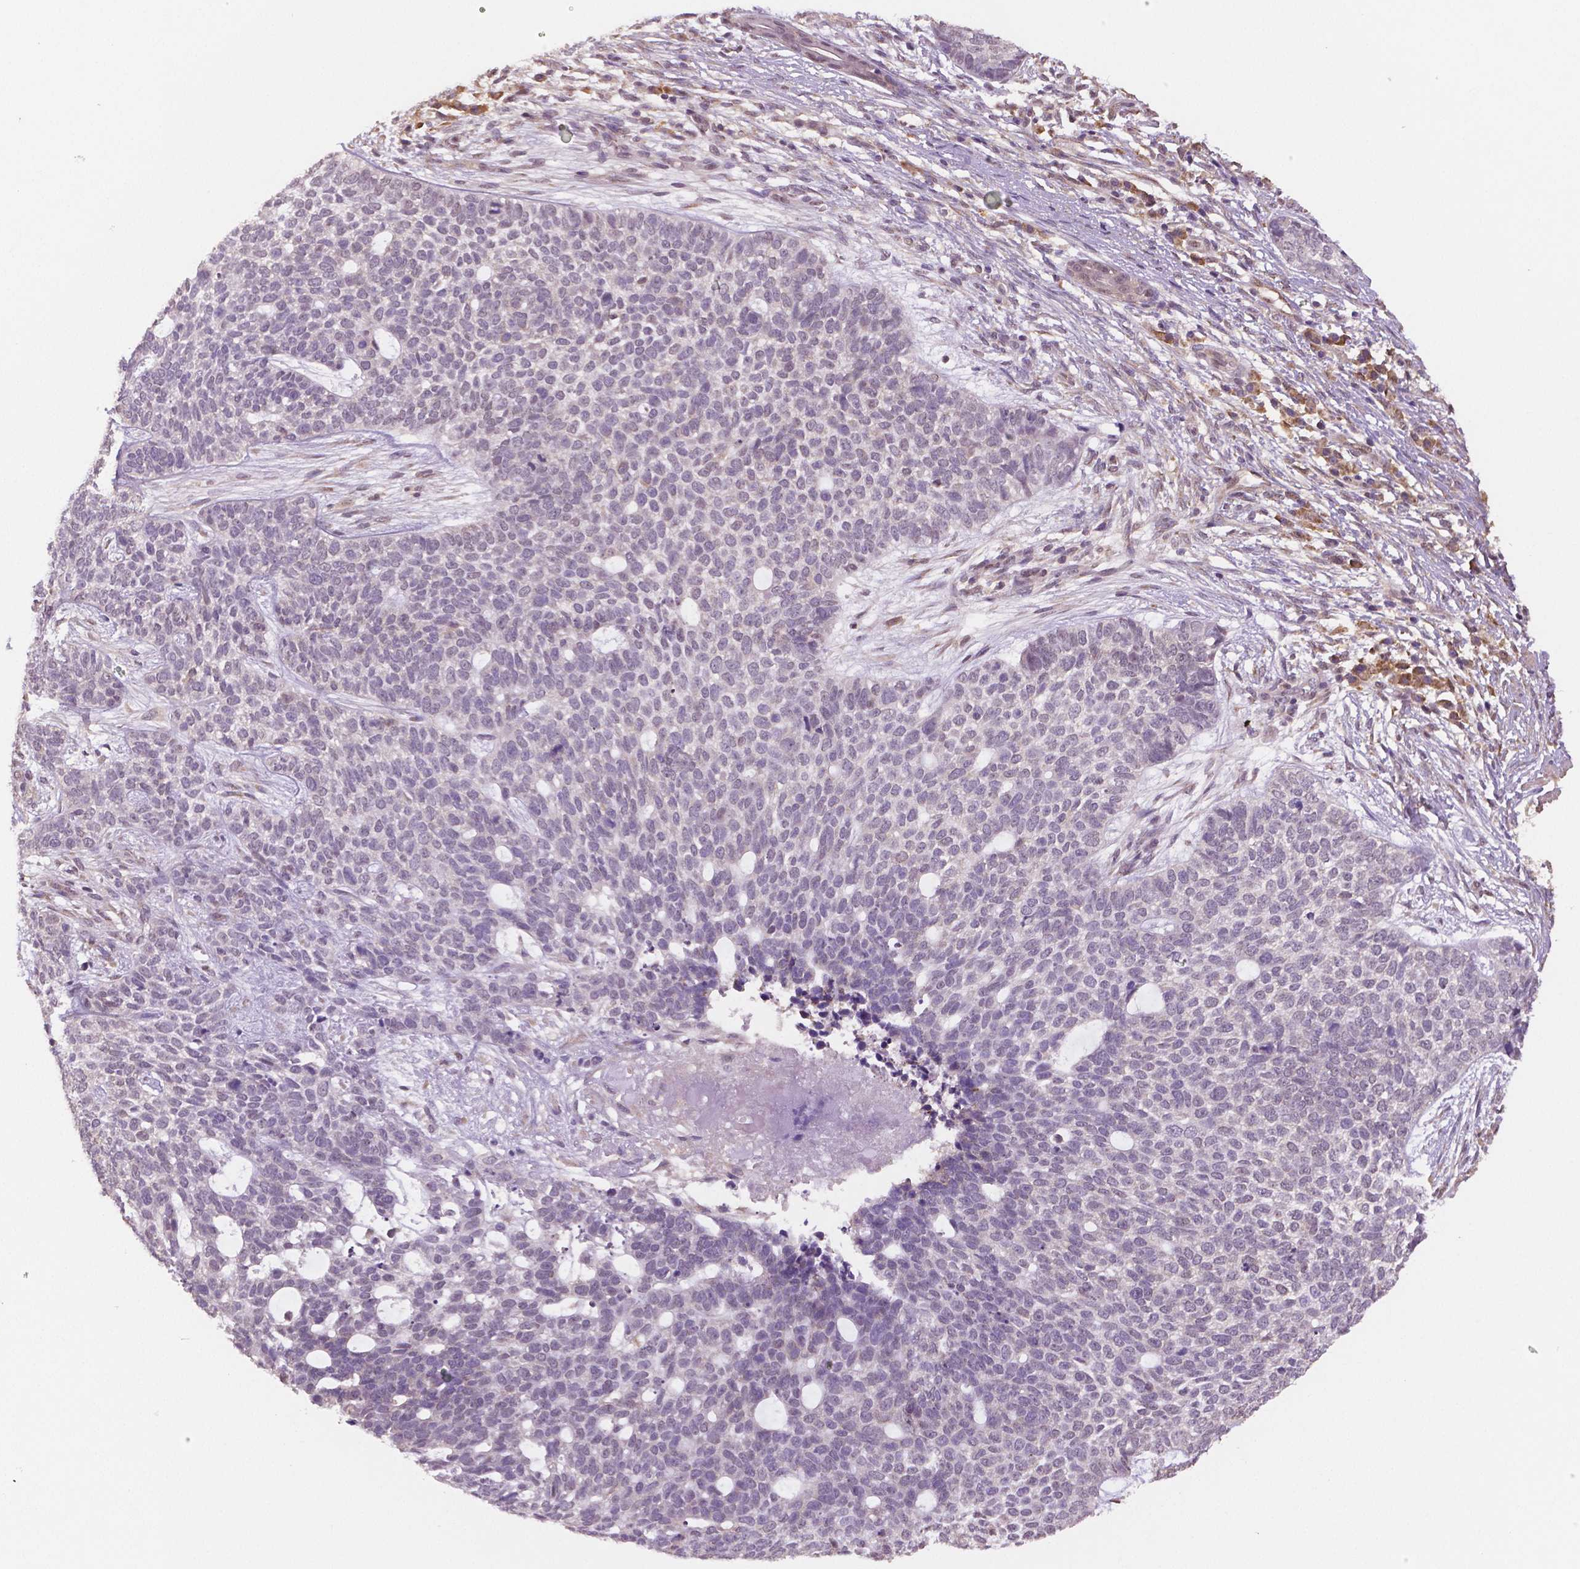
{"staining": {"intensity": "negative", "quantity": "none", "location": "none"}, "tissue": "skin cancer", "cell_type": "Tumor cells", "image_type": "cancer", "snomed": [{"axis": "morphology", "description": "Basal cell carcinoma"}, {"axis": "topography", "description": "Skin"}], "caption": "Tumor cells are negative for brown protein staining in skin cancer.", "gene": "STAT3", "patient": {"sex": "female", "age": 69}}